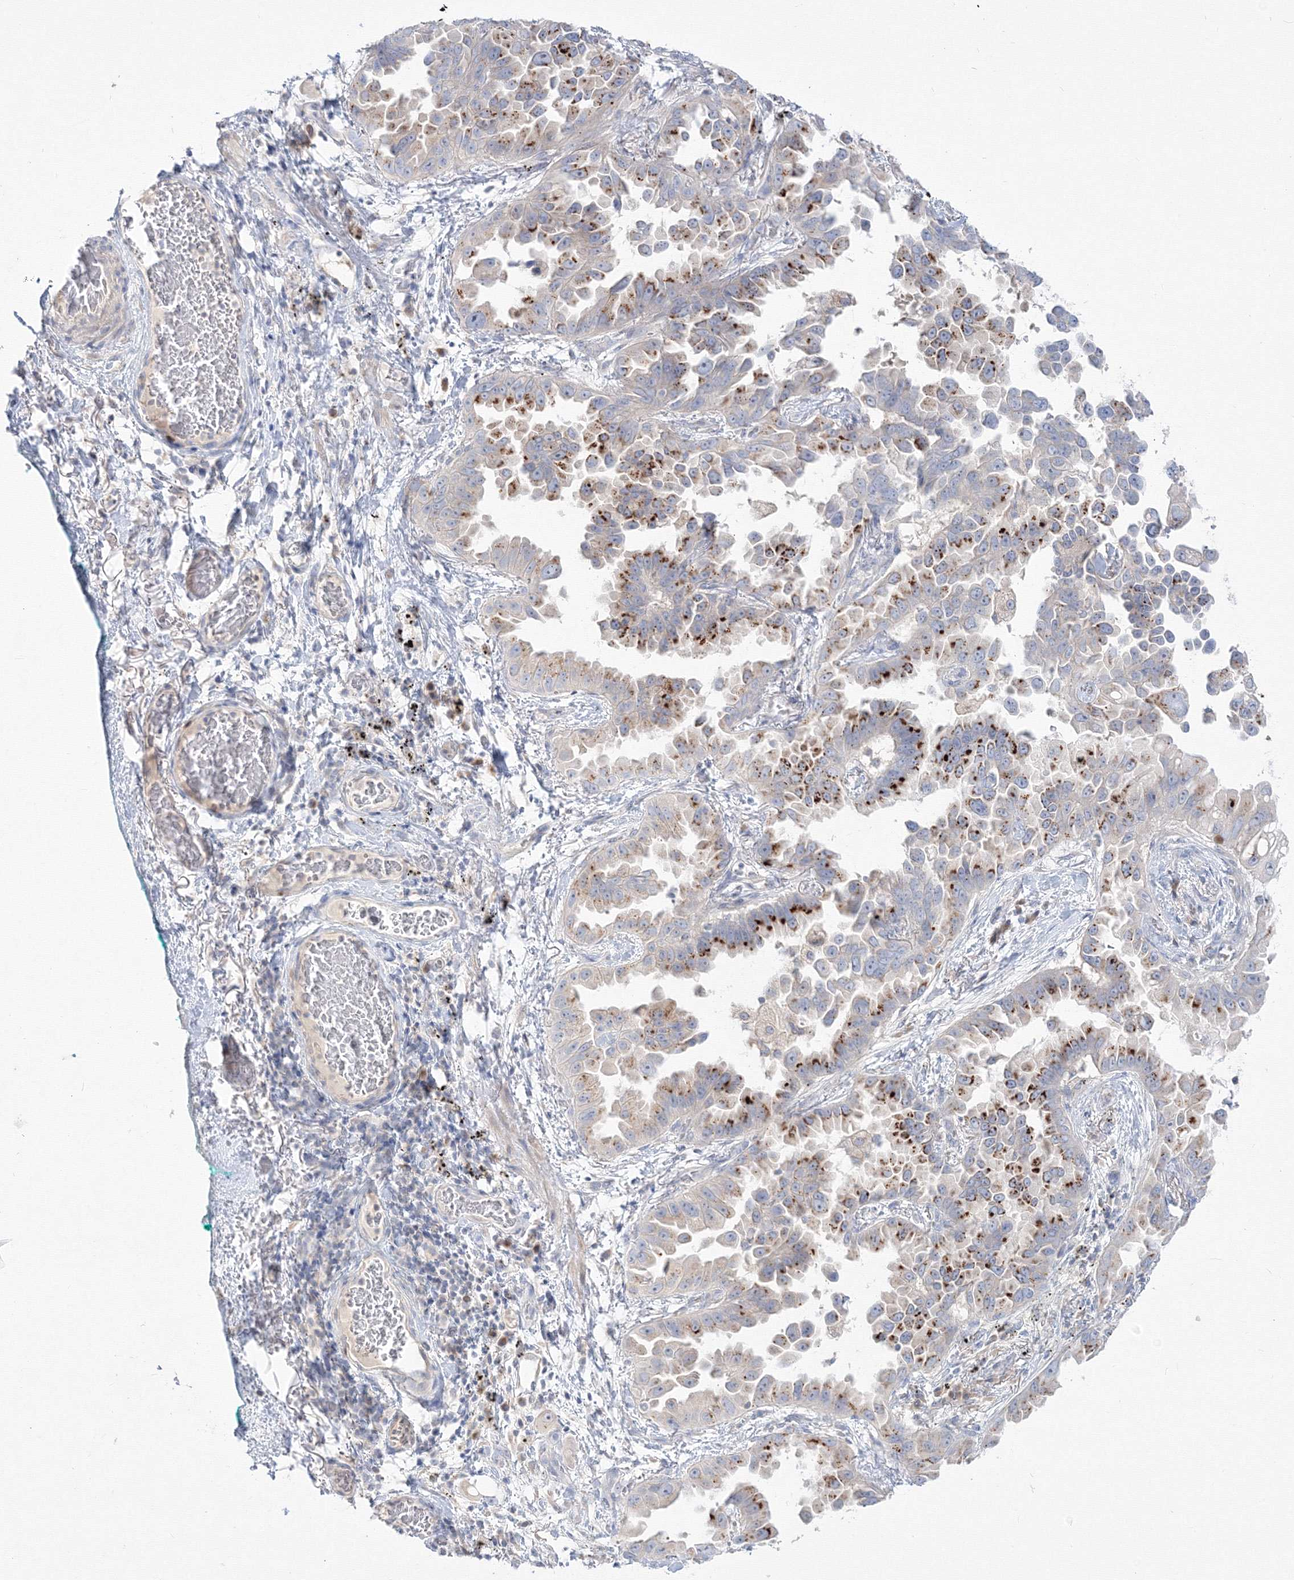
{"staining": {"intensity": "strong", "quantity": "25%-75%", "location": "cytoplasmic/membranous"}, "tissue": "lung cancer", "cell_type": "Tumor cells", "image_type": "cancer", "snomed": [{"axis": "morphology", "description": "Adenocarcinoma, NOS"}, {"axis": "topography", "description": "Lung"}], "caption": "Immunohistochemical staining of lung cancer (adenocarcinoma) exhibits strong cytoplasmic/membranous protein expression in approximately 25%-75% of tumor cells. The staining was performed using DAB, with brown indicating positive protein expression. Nuclei are stained blue with hematoxylin.", "gene": "FBXL8", "patient": {"sex": "female", "age": 67}}